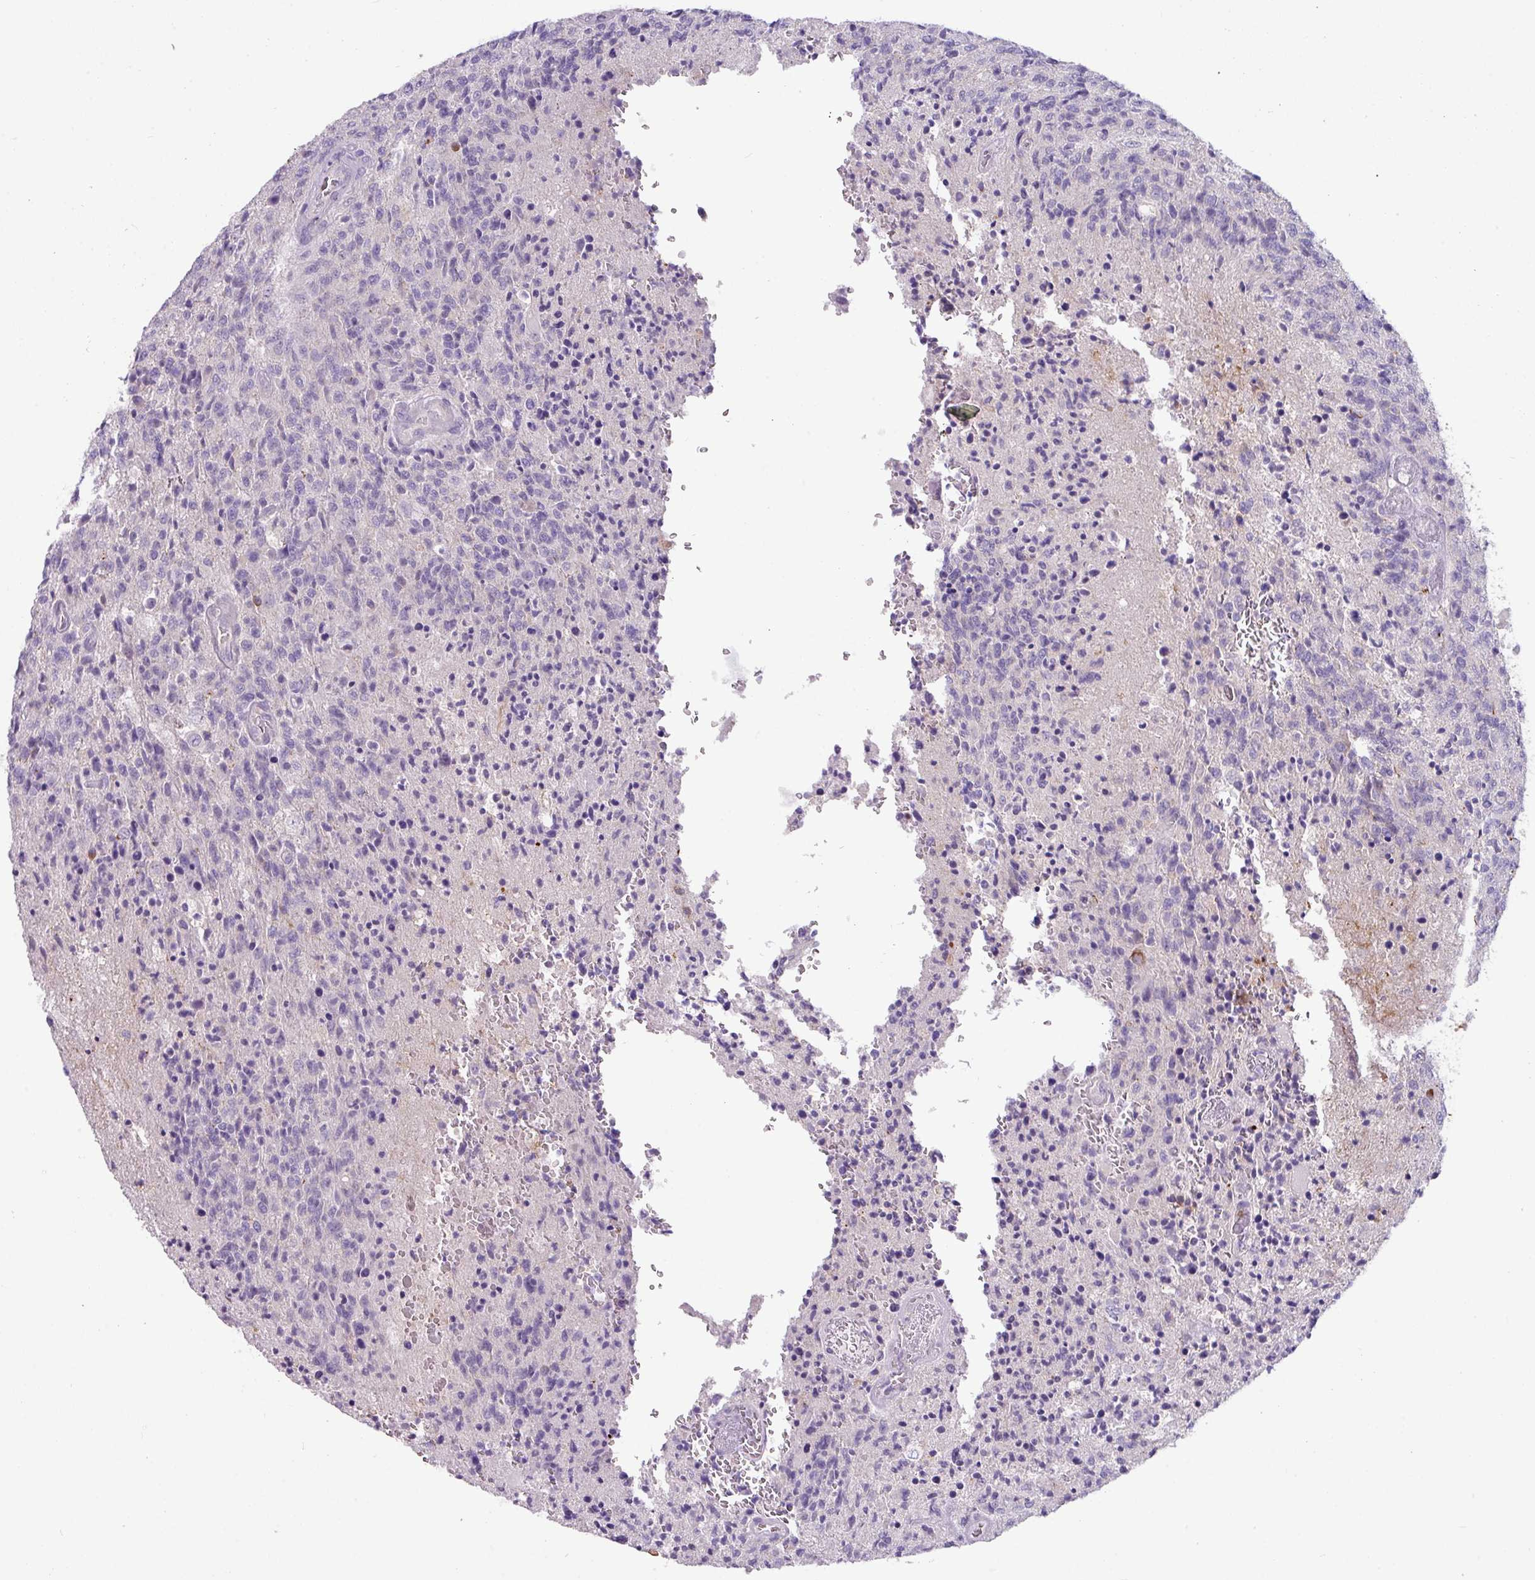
{"staining": {"intensity": "negative", "quantity": "none", "location": "none"}, "tissue": "glioma", "cell_type": "Tumor cells", "image_type": "cancer", "snomed": [{"axis": "morphology", "description": "Glioma, malignant, High grade"}, {"axis": "topography", "description": "Brain"}], "caption": "This is an immunohistochemistry micrograph of human malignant high-grade glioma. There is no positivity in tumor cells.", "gene": "ZNF524", "patient": {"sex": "male", "age": 36}}